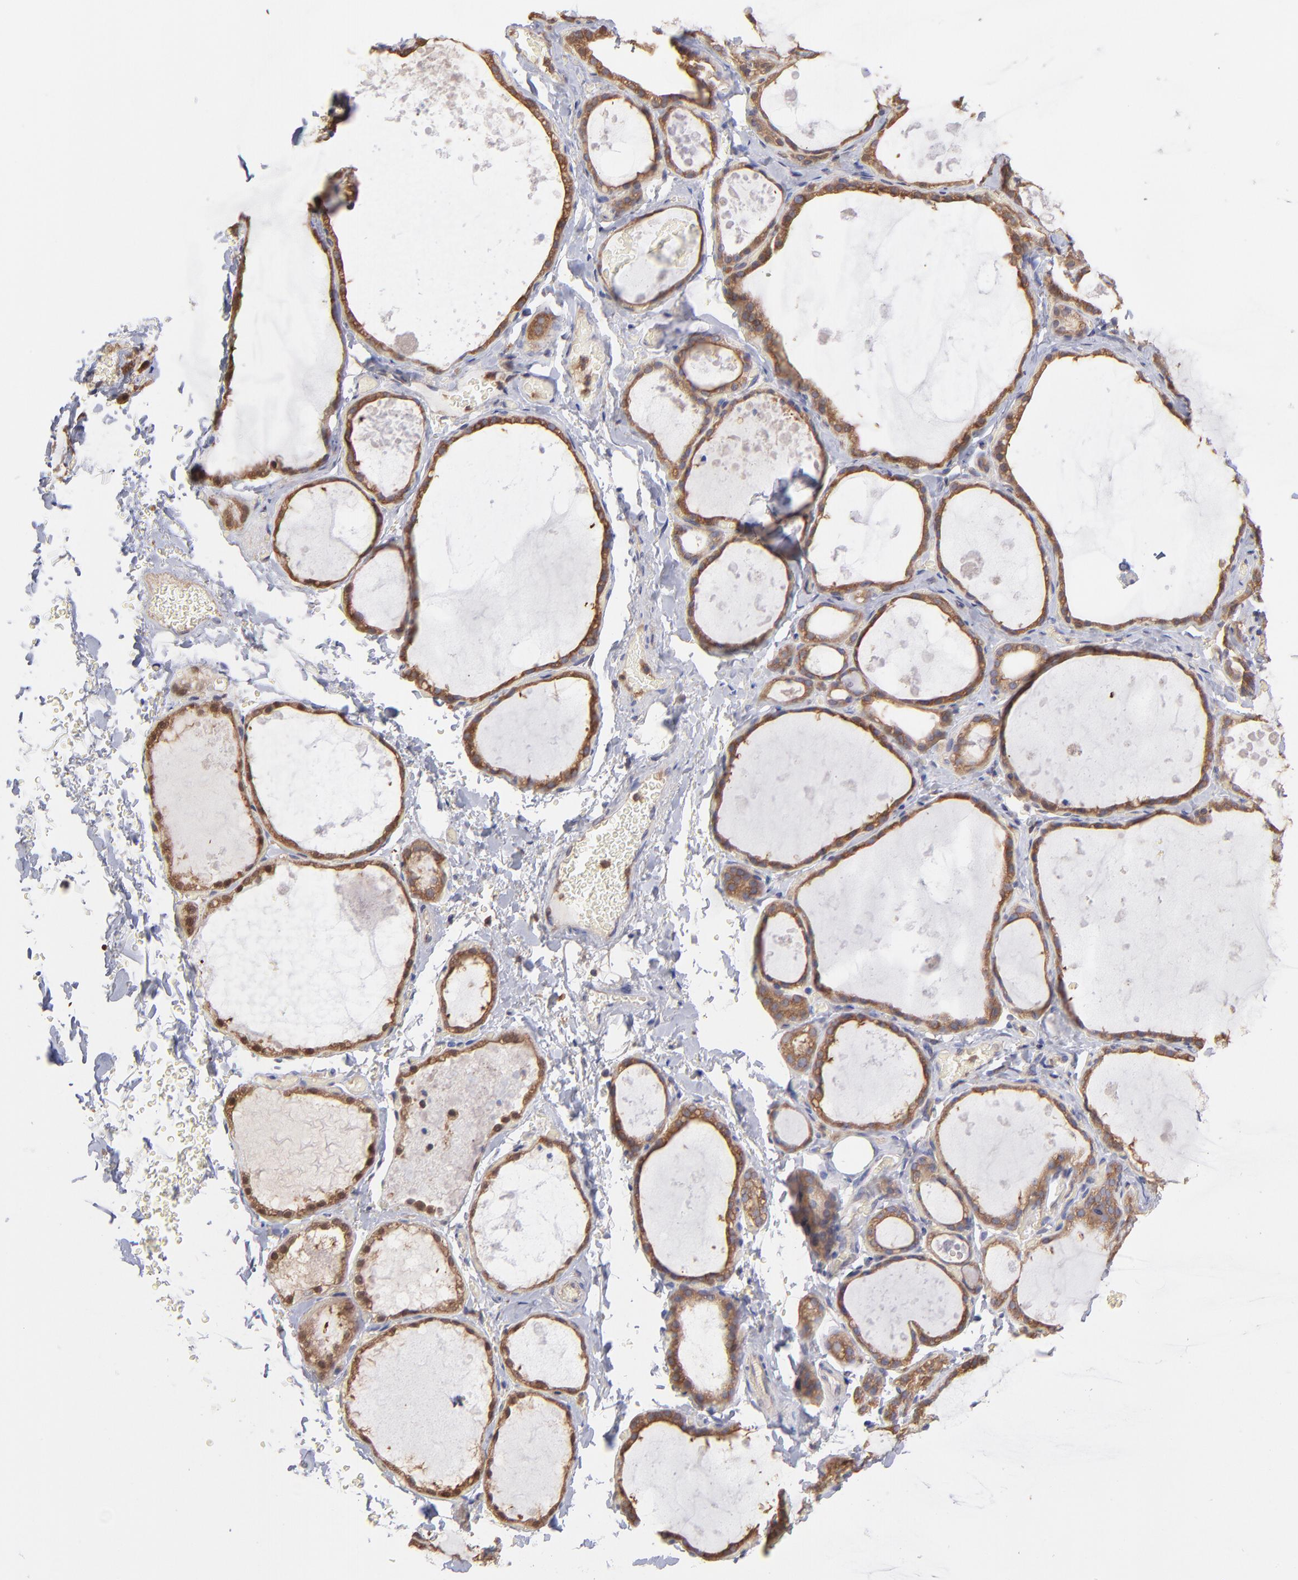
{"staining": {"intensity": "strong", "quantity": ">75%", "location": "cytoplasmic/membranous"}, "tissue": "thyroid gland", "cell_type": "Glandular cells", "image_type": "normal", "snomed": [{"axis": "morphology", "description": "Normal tissue, NOS"}, {"axis": "topography", "description": "Thyroid gland"}], "caption": "Glandular cells reveal strong cytoplasmic/membranous positivity in approximately >75% of cells in unremarkable thyroid gland.", "gene": "MAP2K2", "patient": {"sex": "male", "age": 61}}